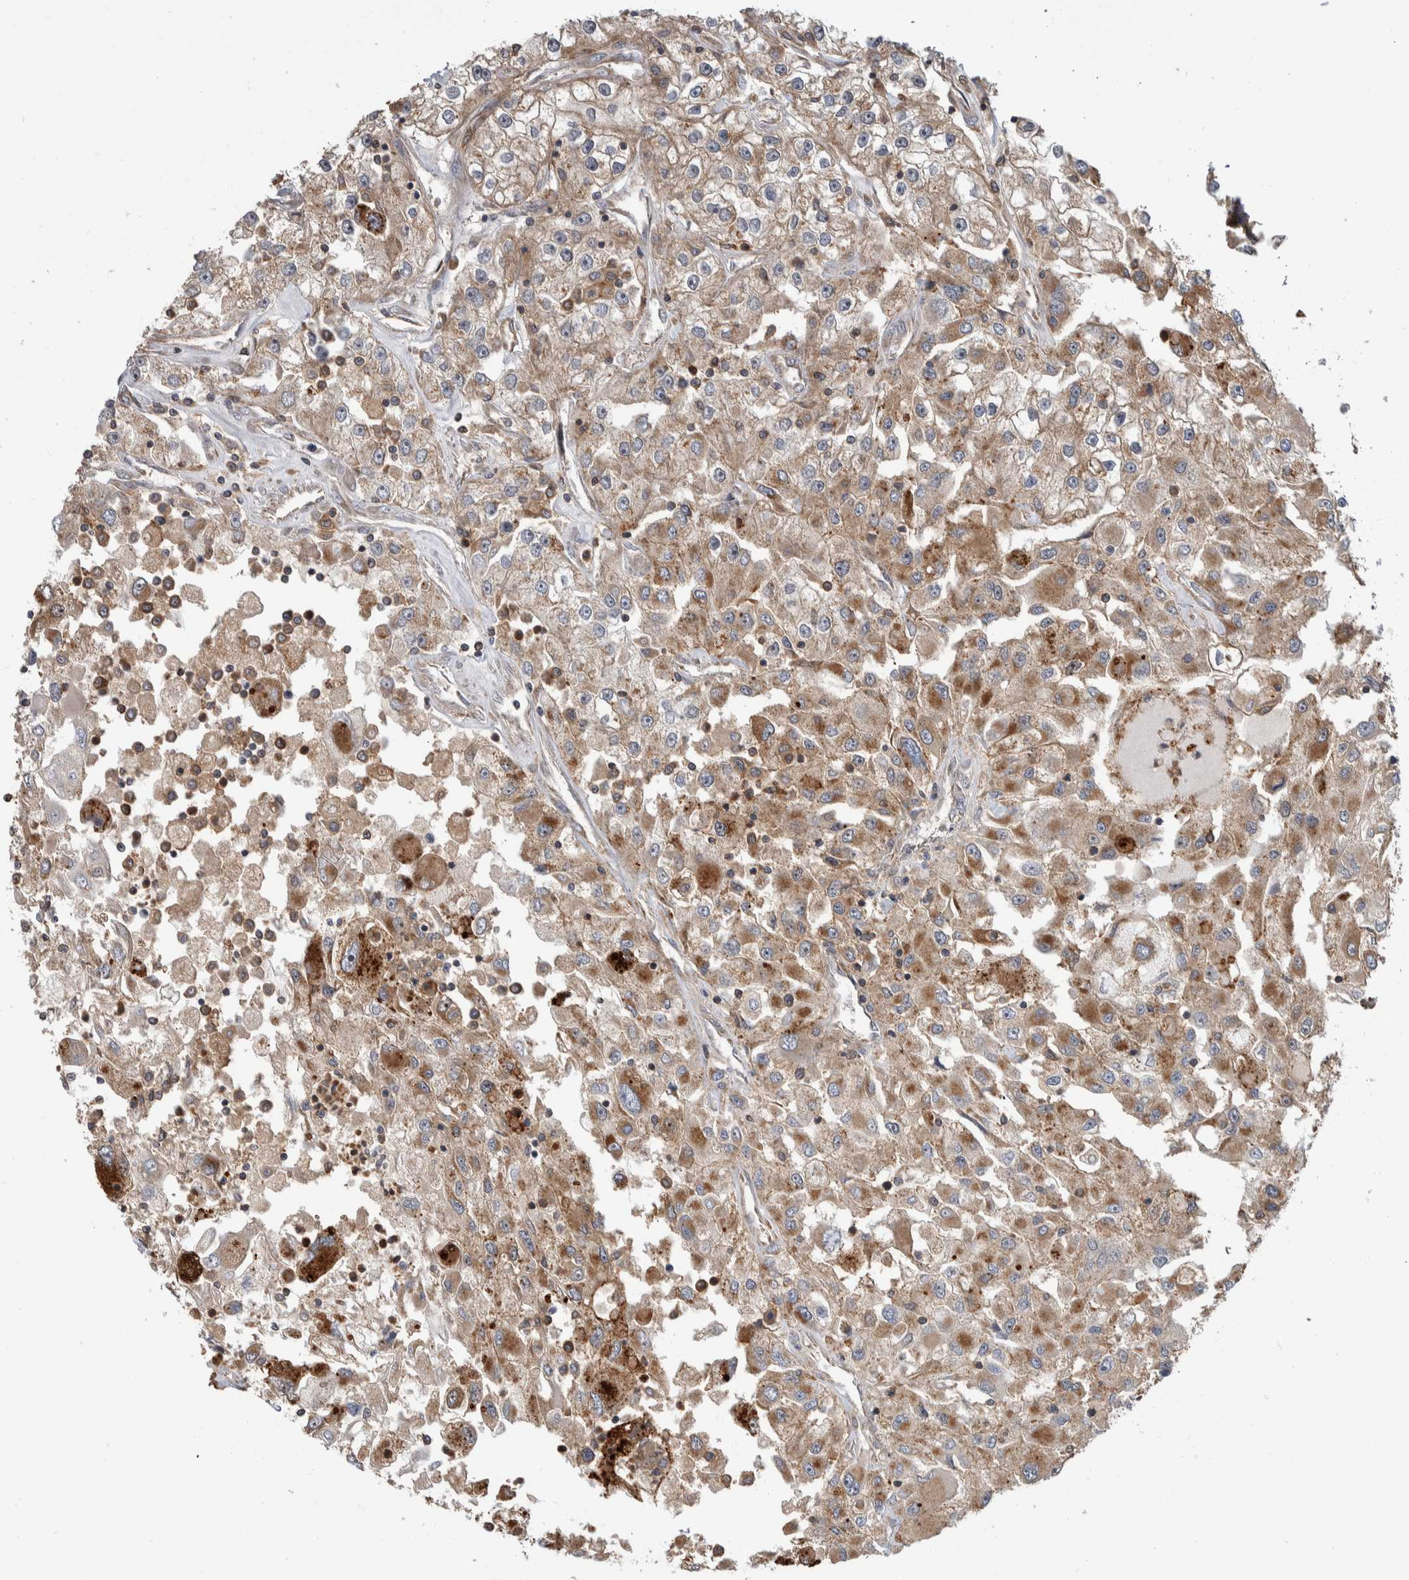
{"staining": {"intensity": "moderate", "quantity": ">75%", "location": "cytoplasmic/membranous"}, "tissue": "renal cancer", "cell_type": "Tumor cells", "image_type": "cancer", "snomed": [{"axis": "morphology", "description": "Adenocarcinoma, NOS"}, {"axis": "topography", "description": "Kidney"}], "caption": "An IHC image of tumor tissue is shown. Protein staining in brown shows moderate cytoplasmic/membranous positivity in adenocarcinoma (renal) within tumor cells.", "gene": "SDCBP", "patient": {"sex": "female", "age": 52}}